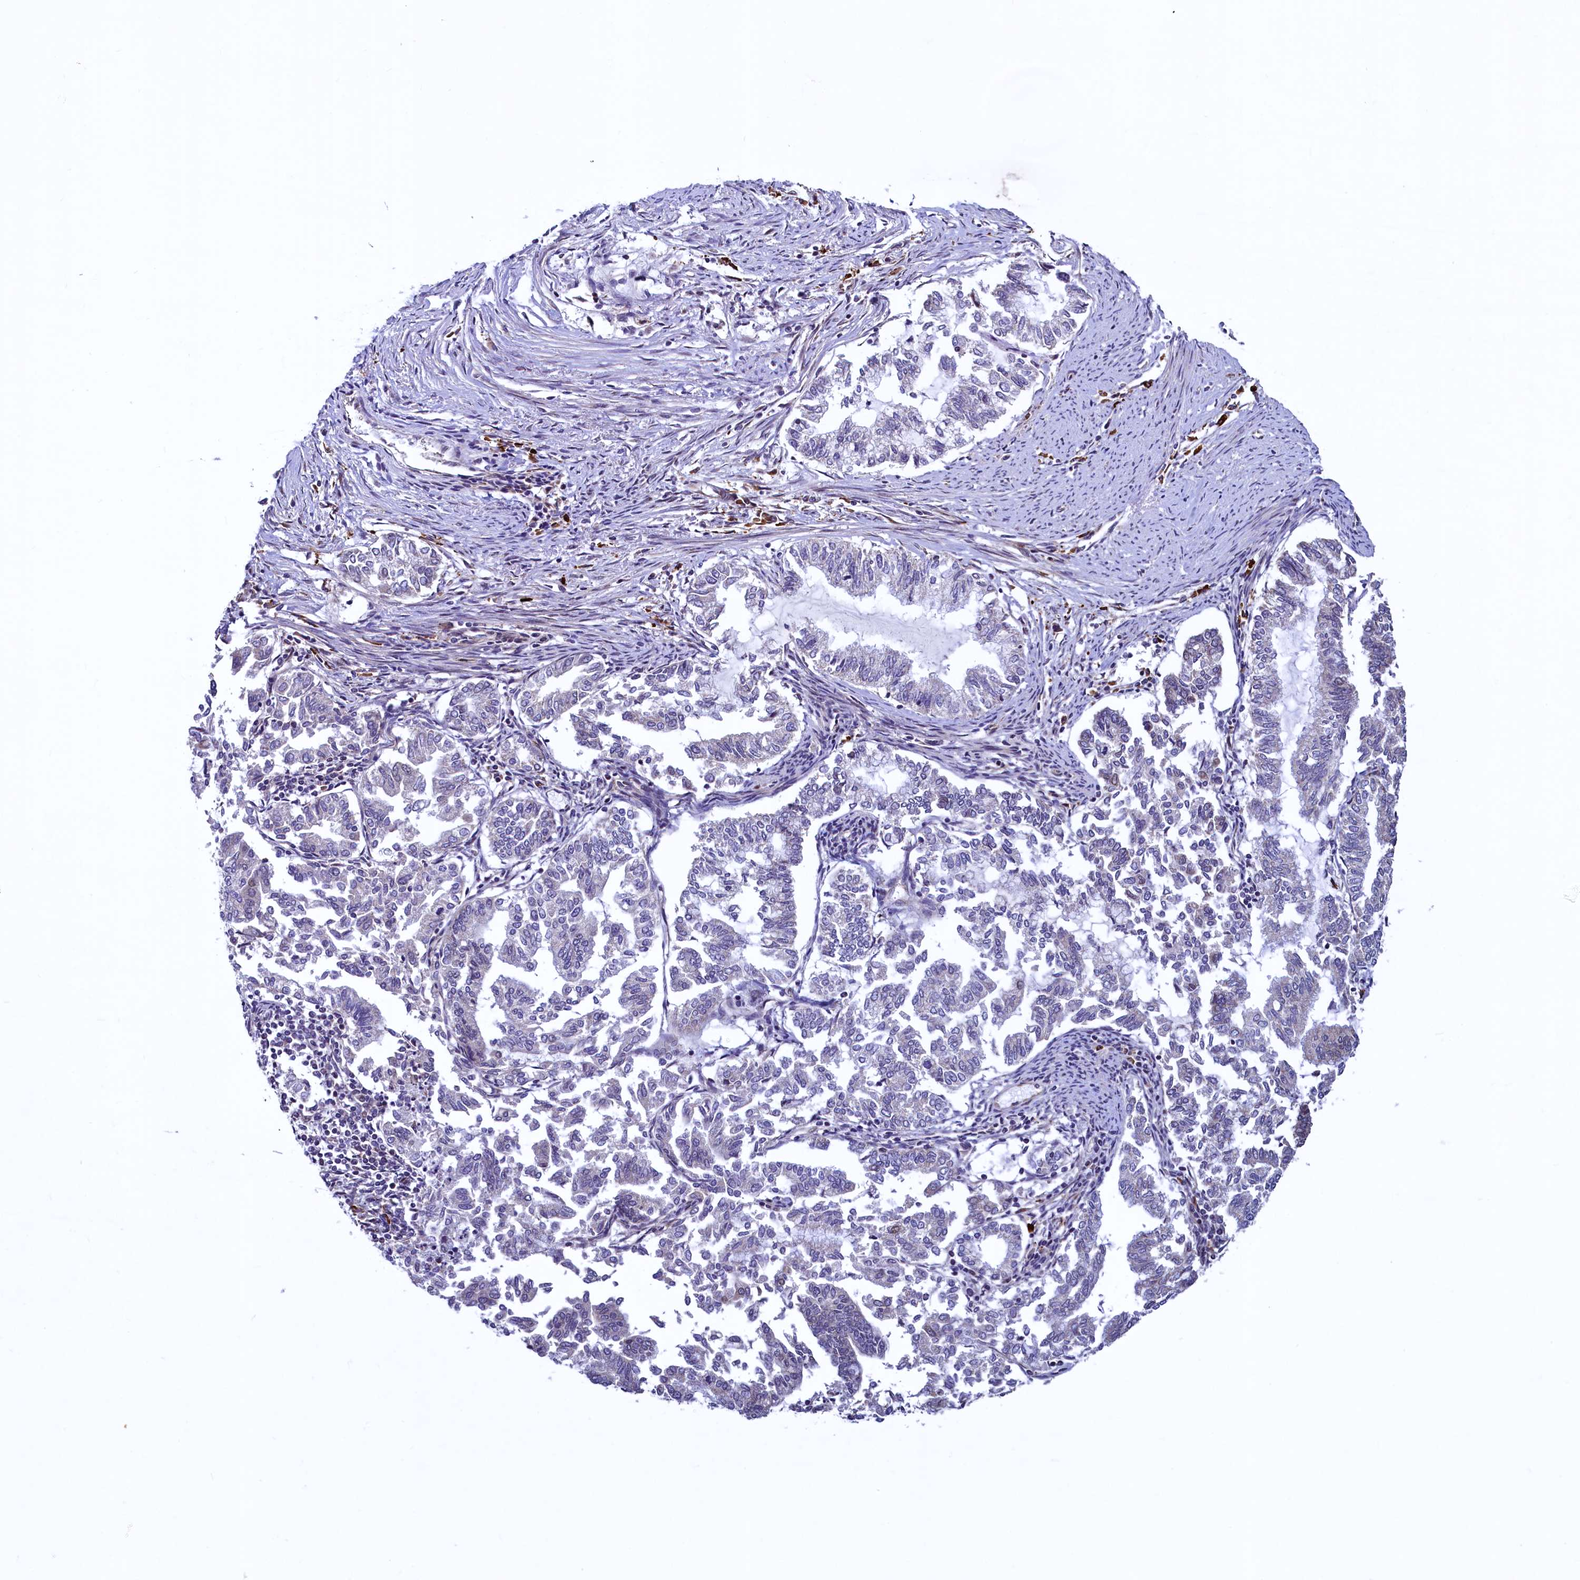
{"staining": {"intensity": "negative", "quantity": "none", "location": "none"}, "tissue": "endometrial cancer", "cell_type": "Tumor cells", "image_type": "cancer", "snomed": [{"axis": "morphology", "description": "Adenocarcinoma, NOS"}, {"axis": "topography", "description": "Endometrium"}], "caption": "This is a micrograph of immunohistochemistry (IHC) staining of endometrial adenocarcinoma, which shows no positivity in tumor cells. The staining was performed using DAB (3,3'-diaminobenzidine) to visualize the protein expression in brown, while the nuclei were stained in blue with hematoxylin (Magnification: 20x).", "gene": "RBFA", "patient": {"sex": "female", "age": 79}}